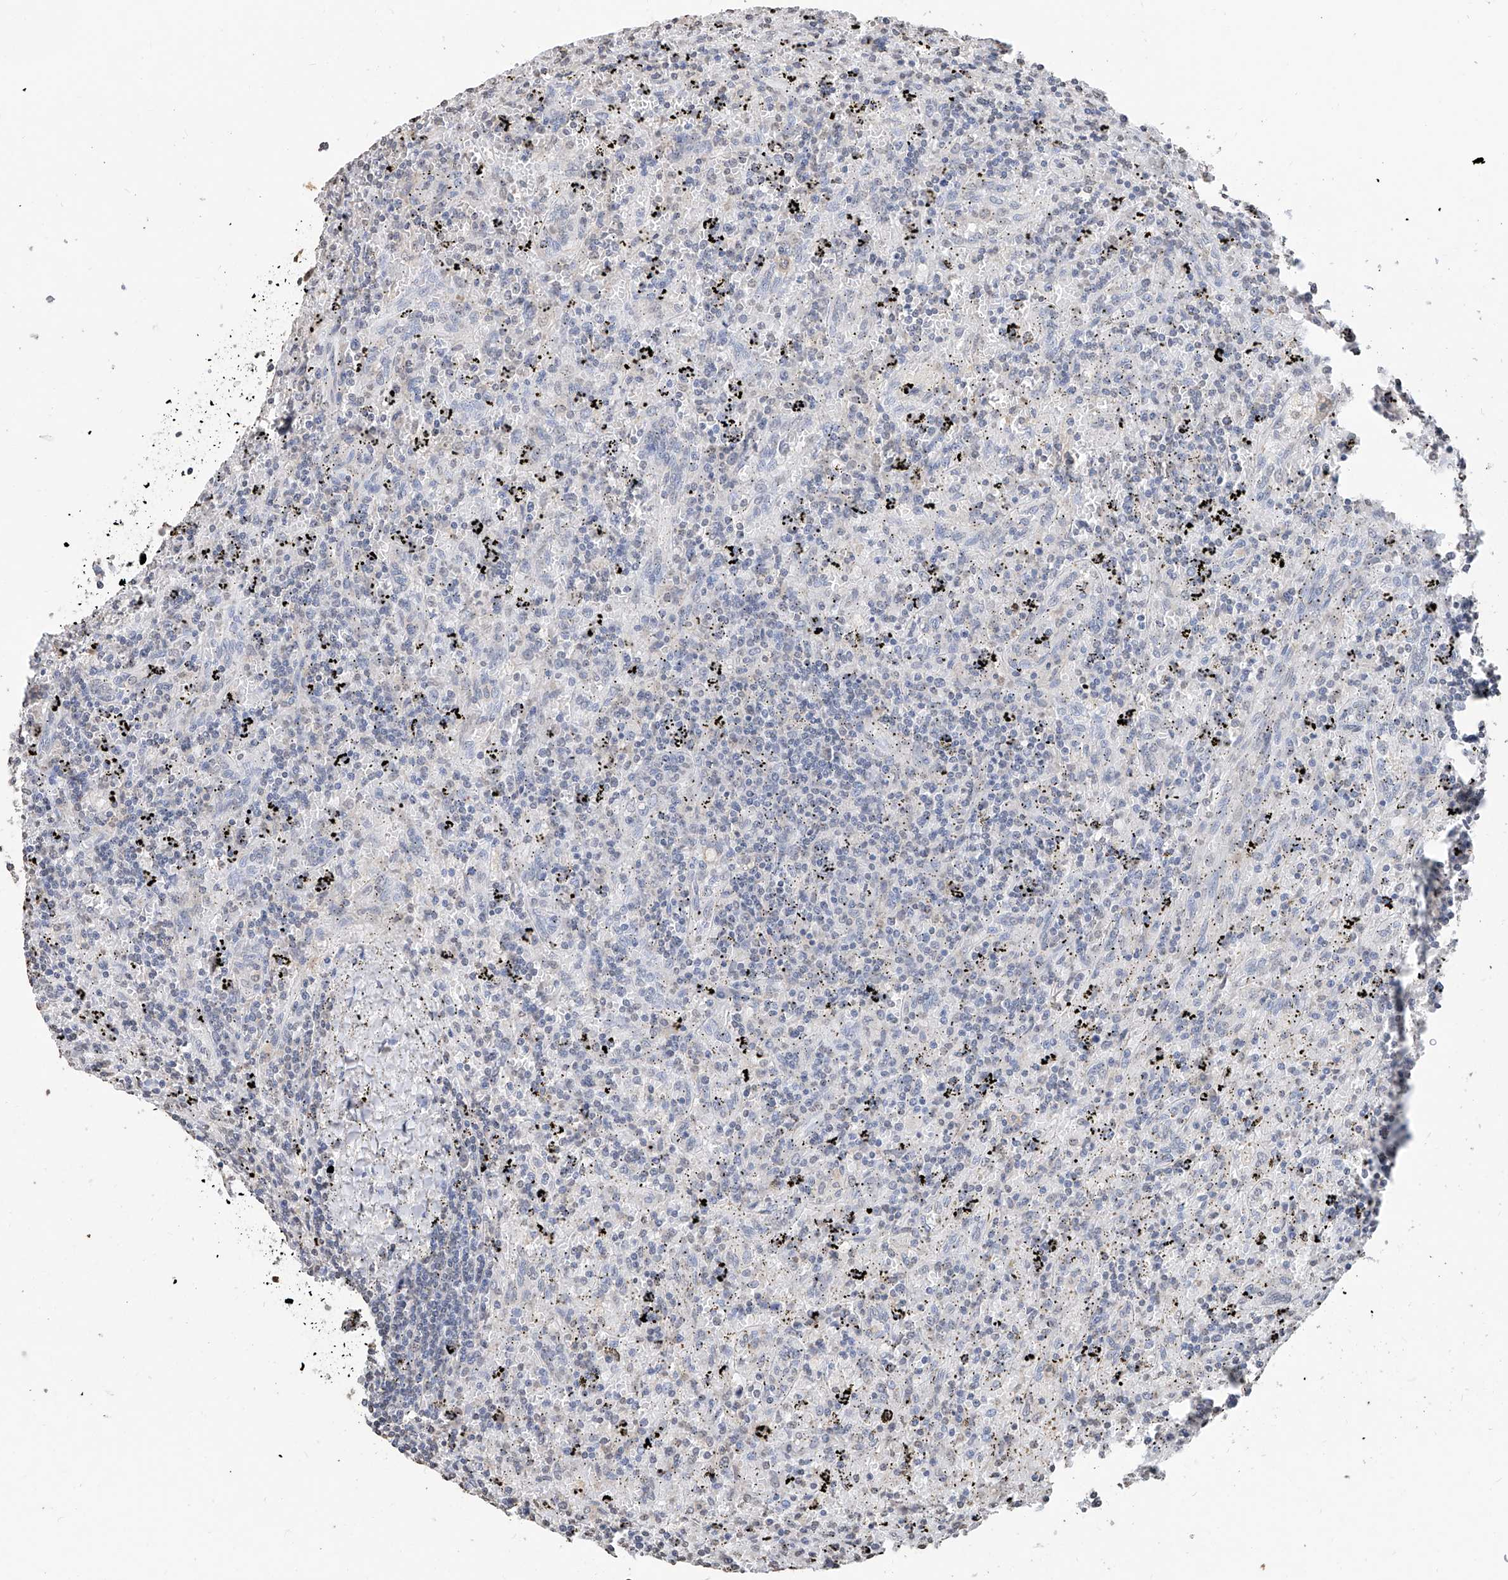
{"staining": {"intensity": "negative", "quantity": "none", "location": "none"}, "tissue": "lymphoma", "cell_type": "Tumor cells", "image_type": "cancer", "snomed": [{"axis": "morphology", "description": "Malignant lymphoma, non-Hodgkin's type, Low grade"}, {"axis": "topography", "description": "Spleen"}], "caption": "DAB (3,3'-diaminobenzidine) immunohistochemical staining of human lymphoma displays no significant expression in tumor cells.", "gene": "RP9", "patient": {"sex": "male", "age": 76}}